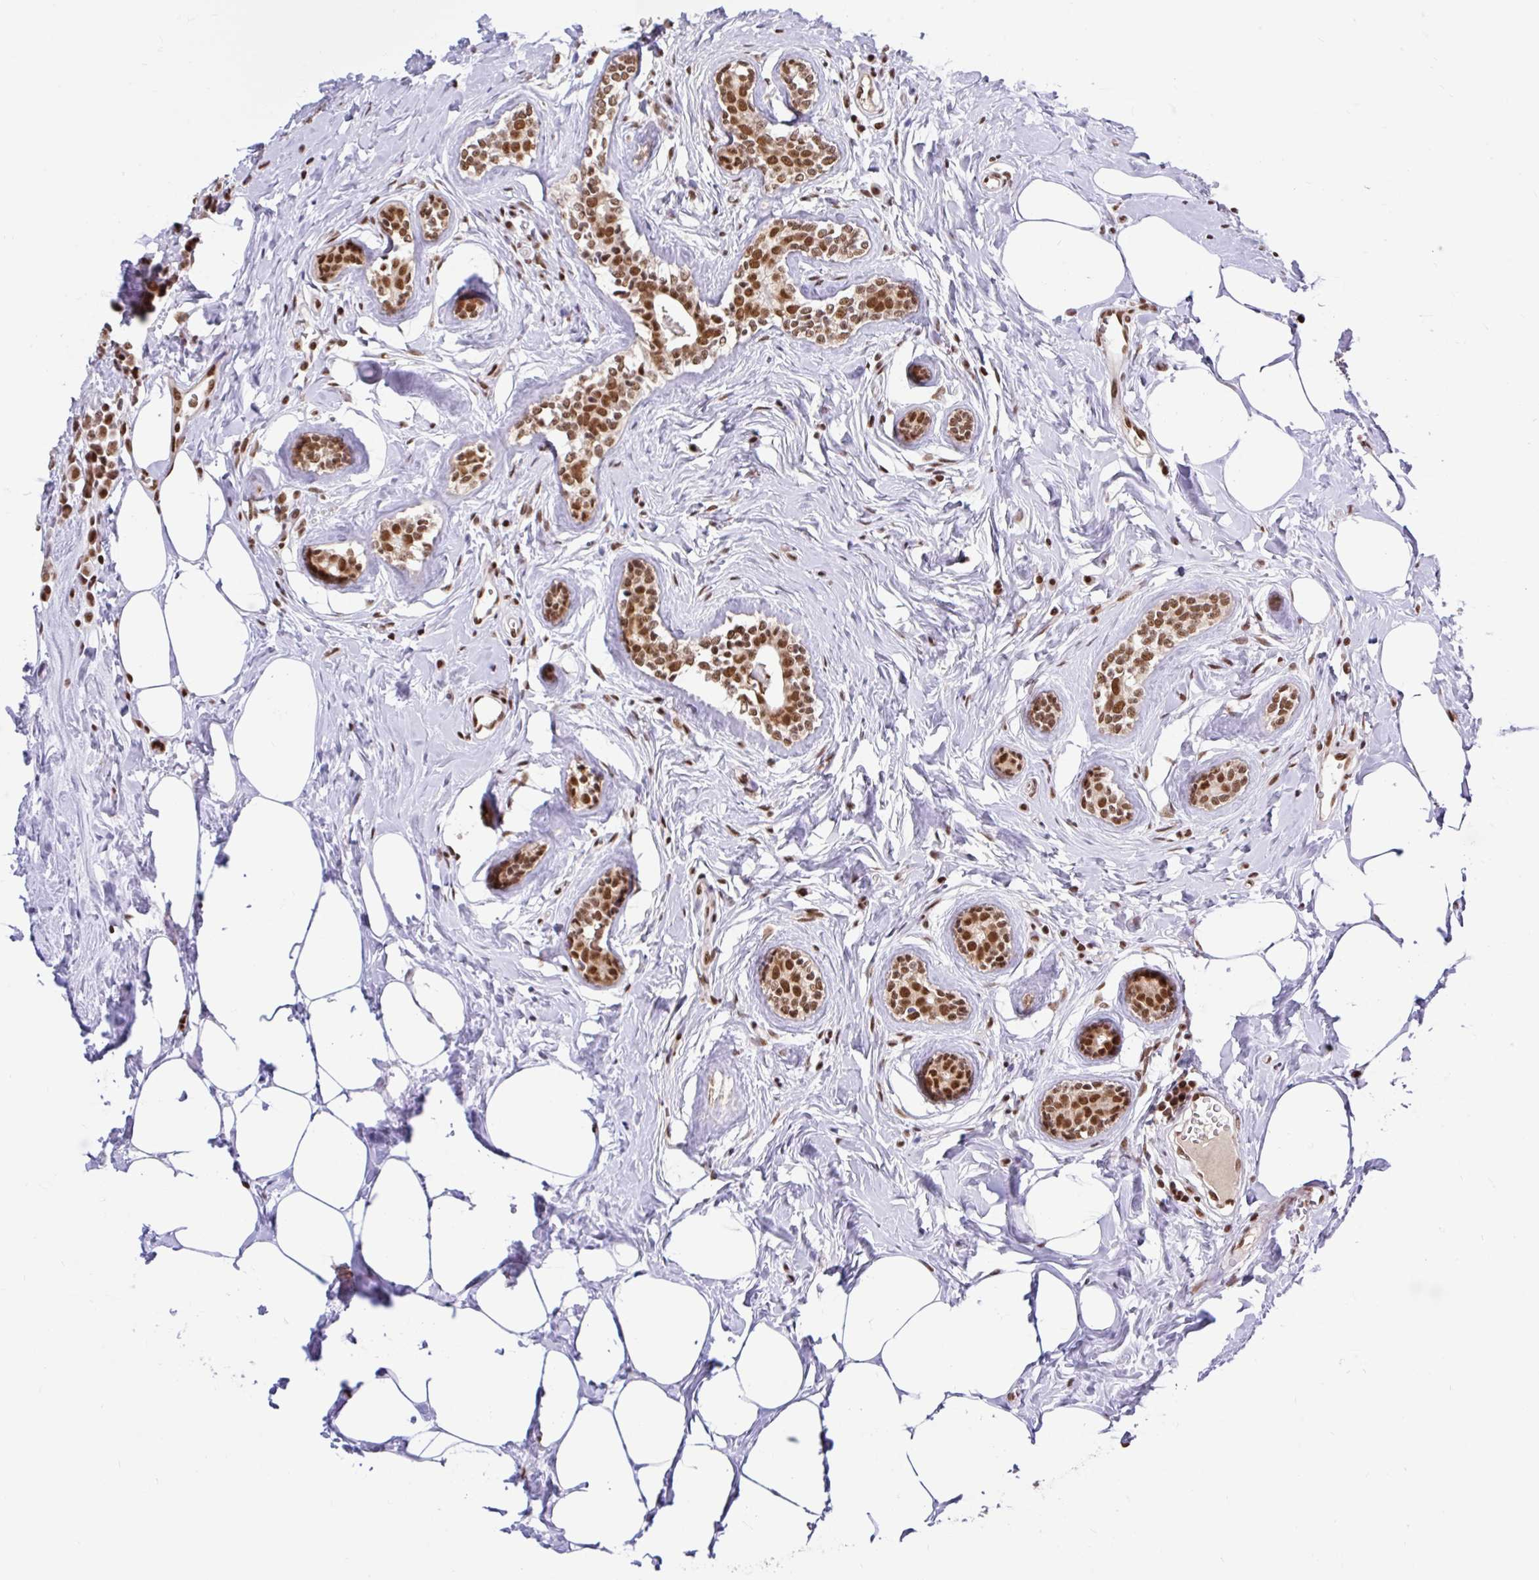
{"staining": {"intensity": "strong", "quantity": ">75%", "location": "nuclear"}, "tissue": "breast cancer", "cell_type": "Tumor cells", "image_type": "cancer", "snomed": [{"axis": "morphology", "description": "Duct carcinoma"}, {"axis": "topography", "description": "Breast"}], "caption": "Breast cancer stained with immunohistochemistry (IHC) demonstrates strong nuclear expression in about >75% of tumor cells.", "gene": "ABCA9", "patient": {"sex": "female", "age": 80}}